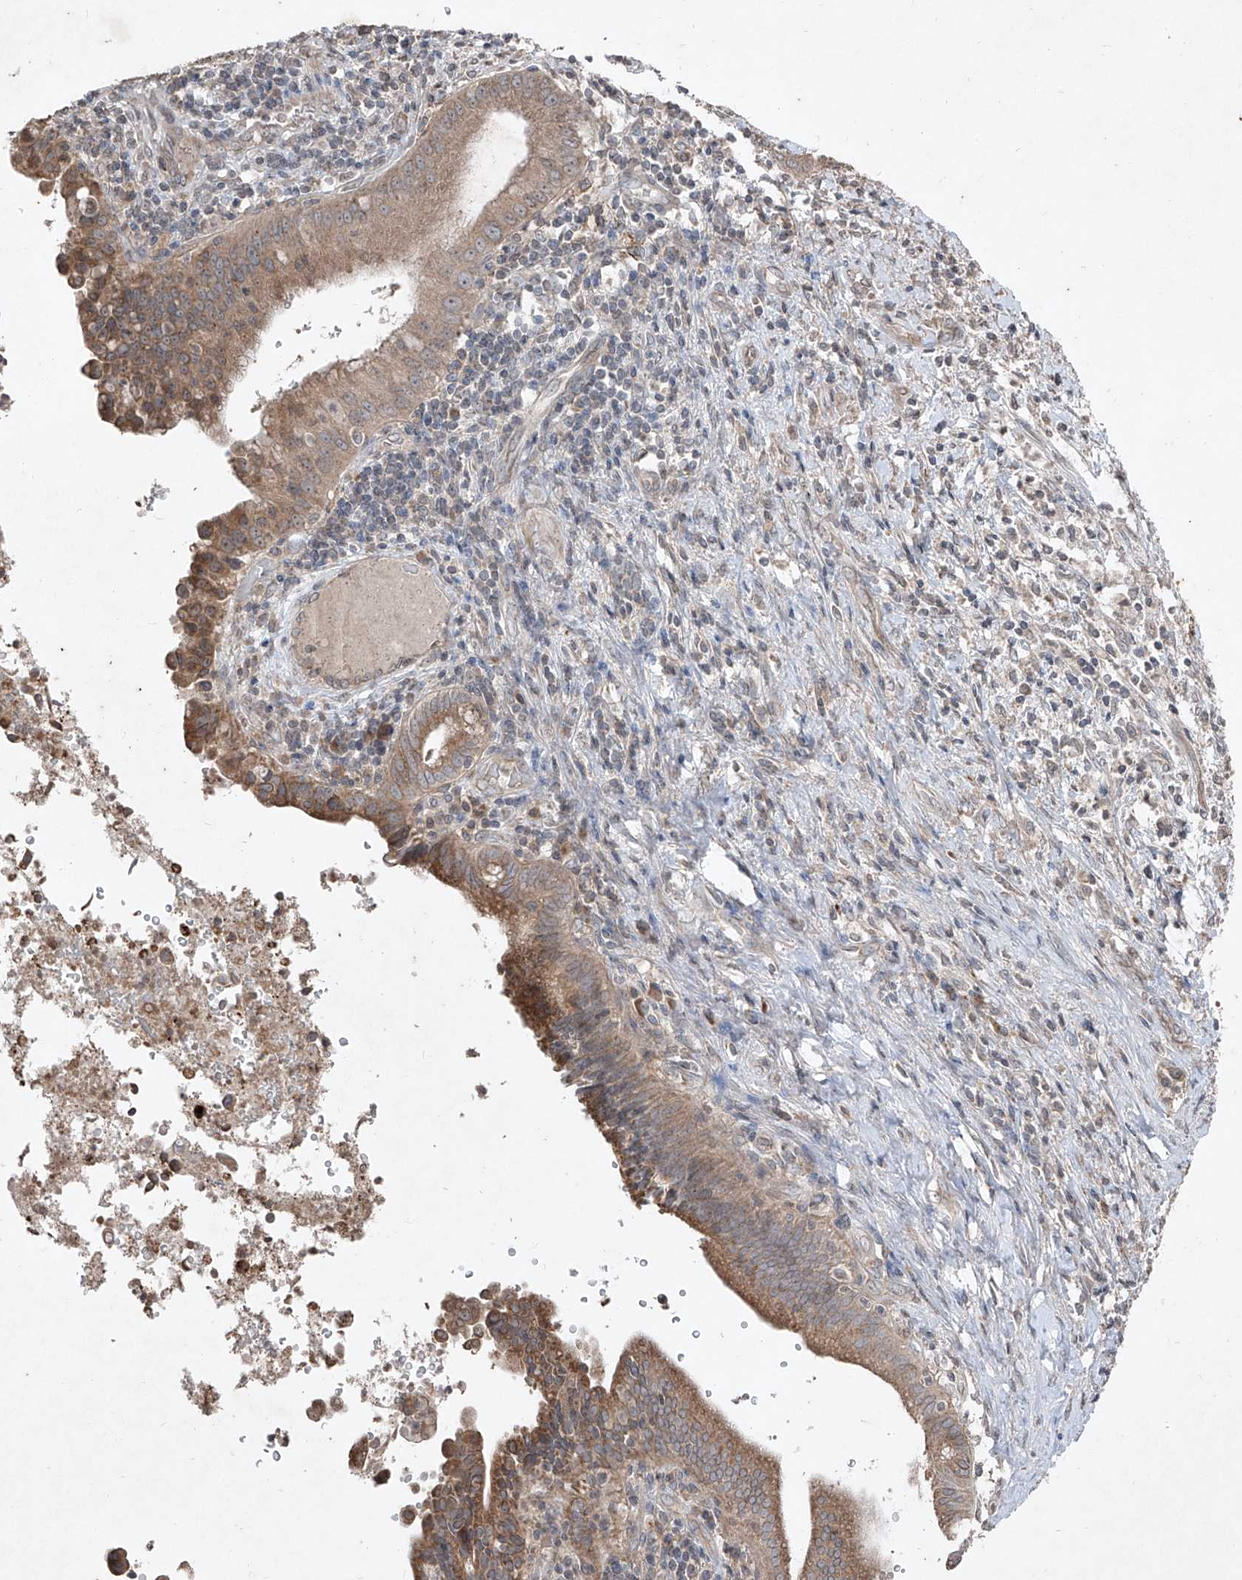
{"staining": {"intensity": "moderate", "quantity": ">75%", "location": "cytoplasmic/membranous"}, "tissue": "liver cancer", "cell_type": "Tumor cells", "image_type": "cancer", "snomed": [{"axis": "morphology", "description": "Cholangiocarcinoma"}, {"axis": "topography", "description": "Liver"}], "caption": "Liver cancer stained with immunohistochemistry shows moderate cytoplasmic/membranous staining in about >75% of tumor cells.", "gene": "ABCD3", "patient": {"sex": "female", "age": 54}}